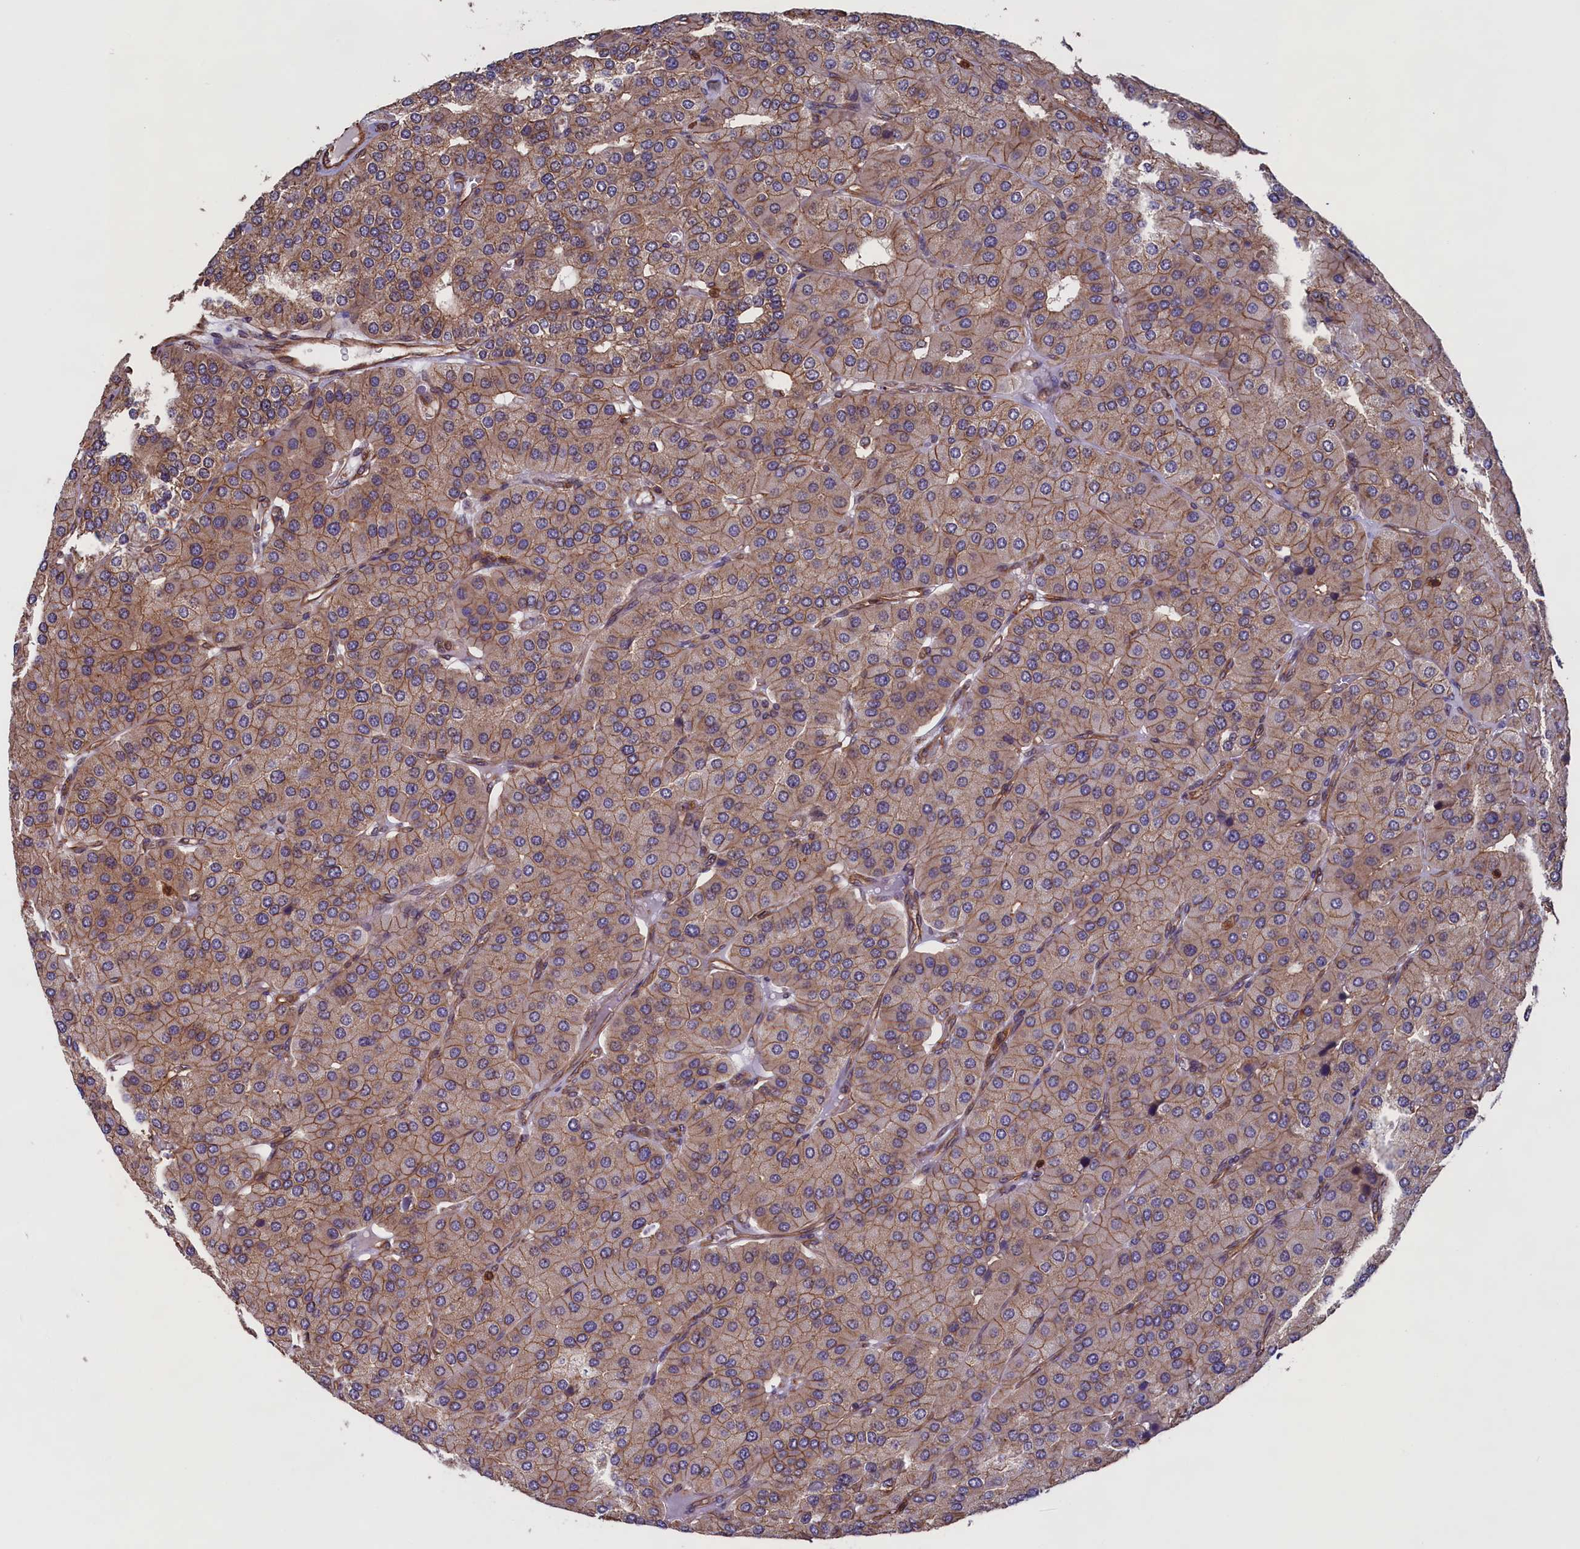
{"staining": {"intensity": "strong", "quantity": "25%-75%", "location": "cytoplasmic/membranous"}, "tissue": "parathyroid gland", "cell_type": "Glandular cells", "image_type": "normal", "snomed": [{"axis": "morphology", "description": "Normal tissue, NOS"}, {"axis": "morphology", "description": "Adenoma, NOS"}, {"axis": "topography", "description": "Parathyroid gland"}], "caption": "Glandular cells reveal strong cytoplasmic/membranous staining in about 25%-75% of cells in normal parathyroid gland.", "gene": "CCDC124", "patient": {"sex": "female", "age": 86}}